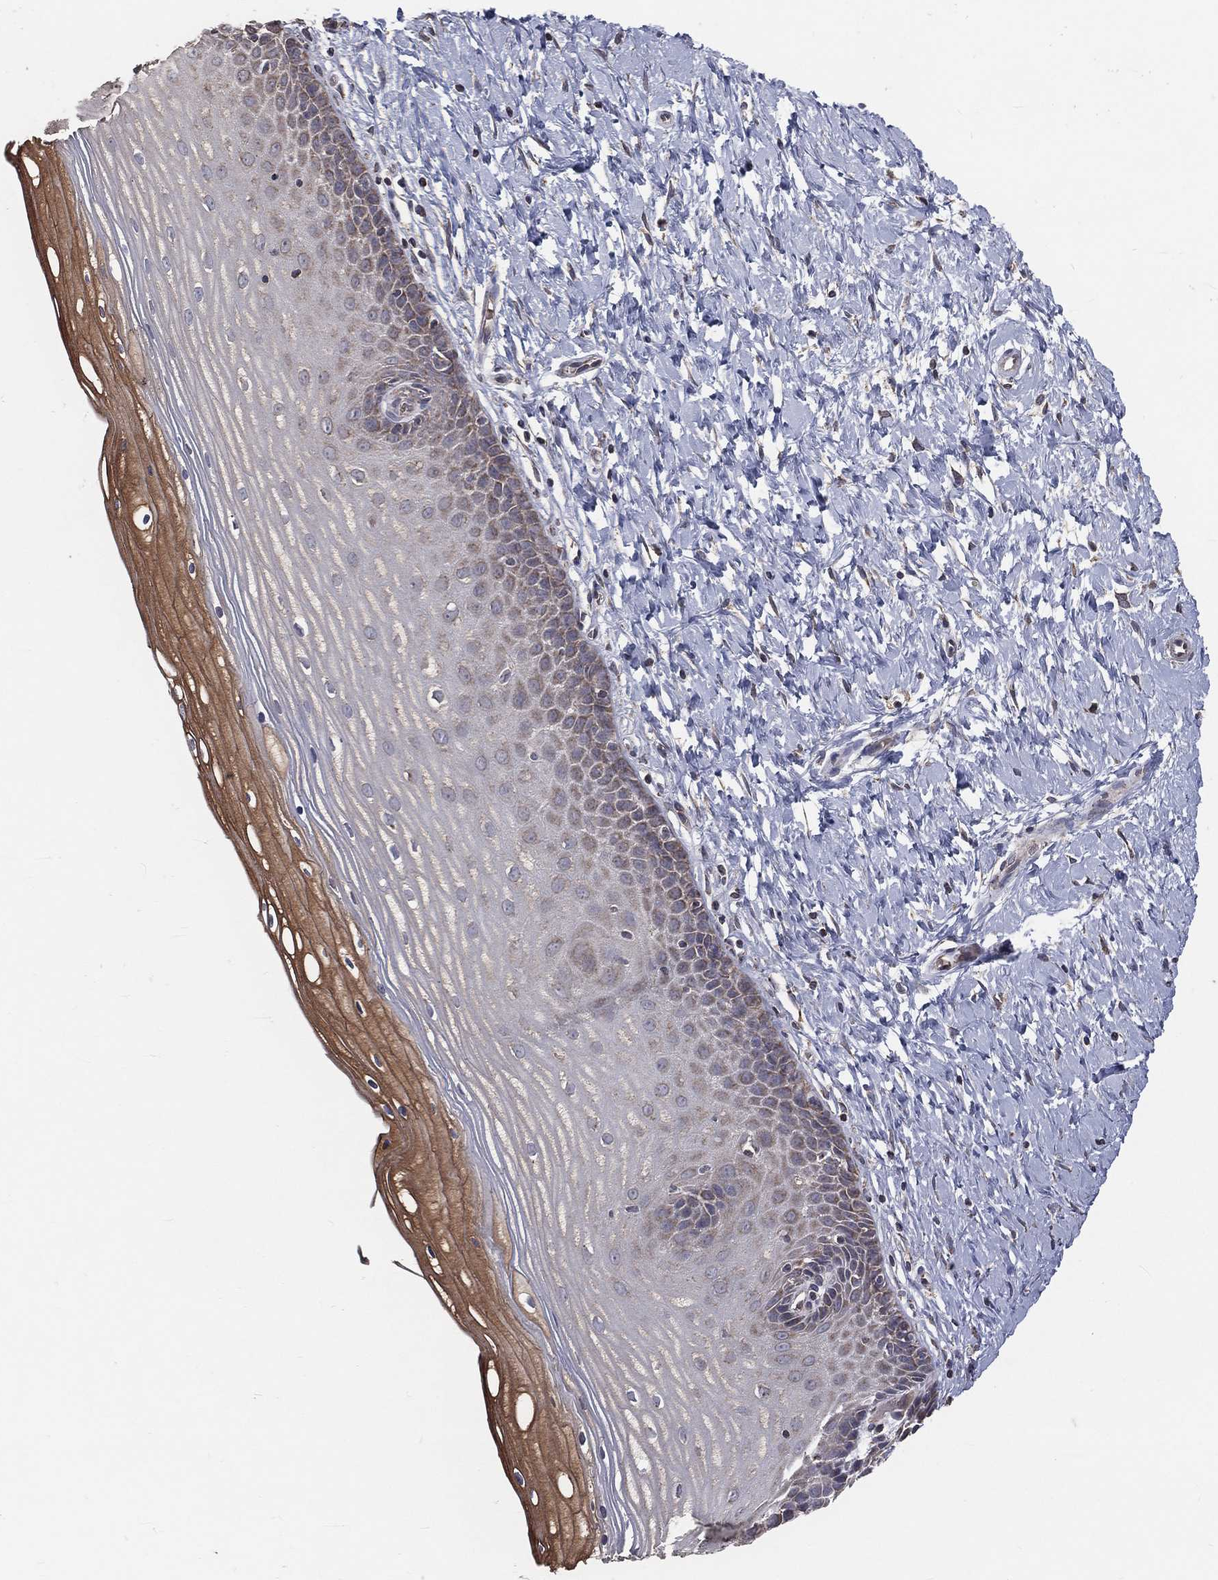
{"staining": {"intensity": "moderate", "quantity": "<25%", "location": "cytoplasmic/membranous"}, "tissue": "cervix", "cell_type": "Glandular cells", "image_type": "normal", "snomed": [{"axis": "morphology", "description": "Normal tissue, NOS"}, {"axis": "topography", "description": "Cervix"}], "caption": "Moderate cytoplasmic/membranous expression for a protein is present in approximately <25% of glandular cells of benign cervix using immunohistochemistry (IHC).", "gene": "MRPL46", "patient": {"sex": "female", "age": 37}}